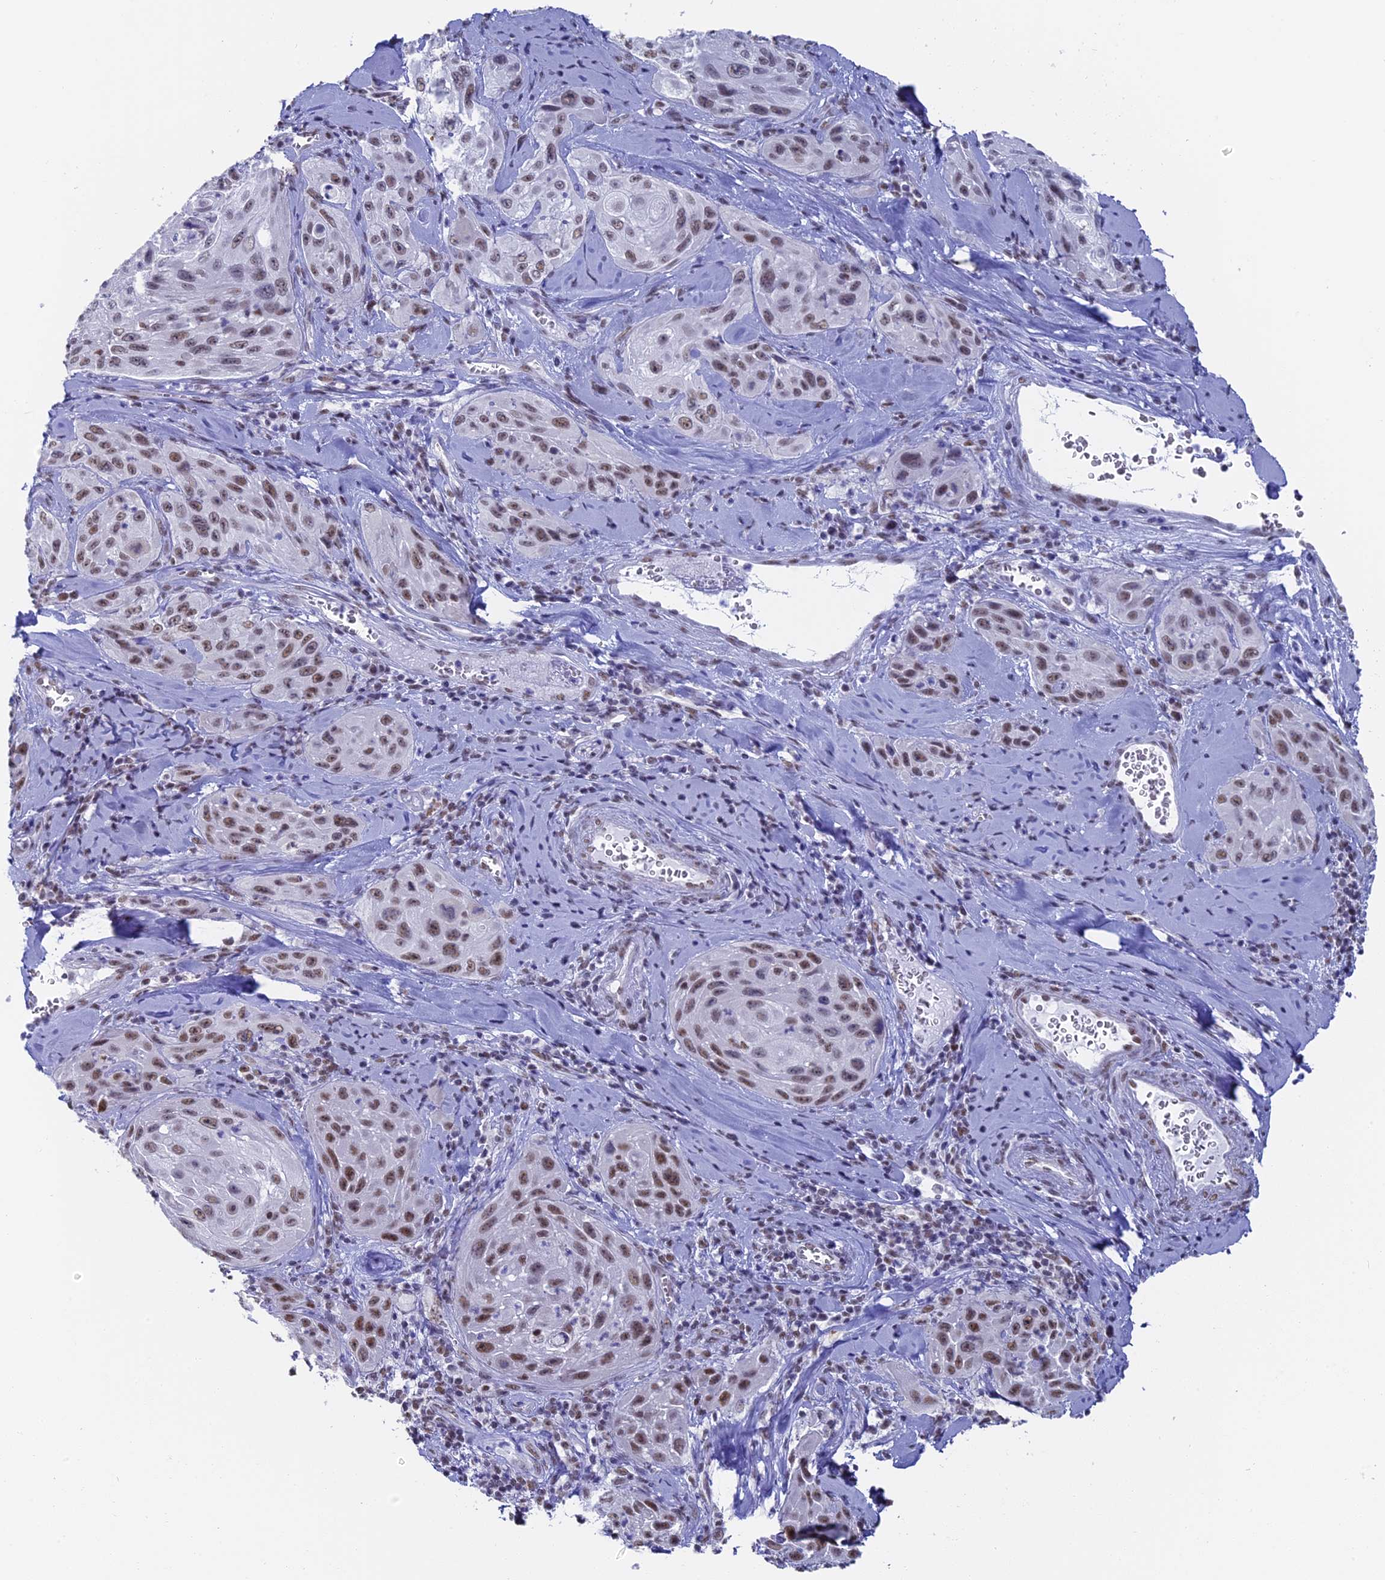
{"staining": {"intensity": "moderate", "quantity": ">75%", "location": "nuclear"}, "tissue": "cervical cancer", "cell_type": "Tumor cells", "image_type": "cancer", "snomed": [{"axis": "morphology", "description": "Squamous cell carcinoma, NOS"}, {"axis": "topography", "description": "Cervix"}], "caption": "Protein staining demonstrates moderate nuclear staining in about >75% of tumor cells in cervical cancer.", "gene": "CD2BP2", "patient": {"sex": "female", "age": 42}}